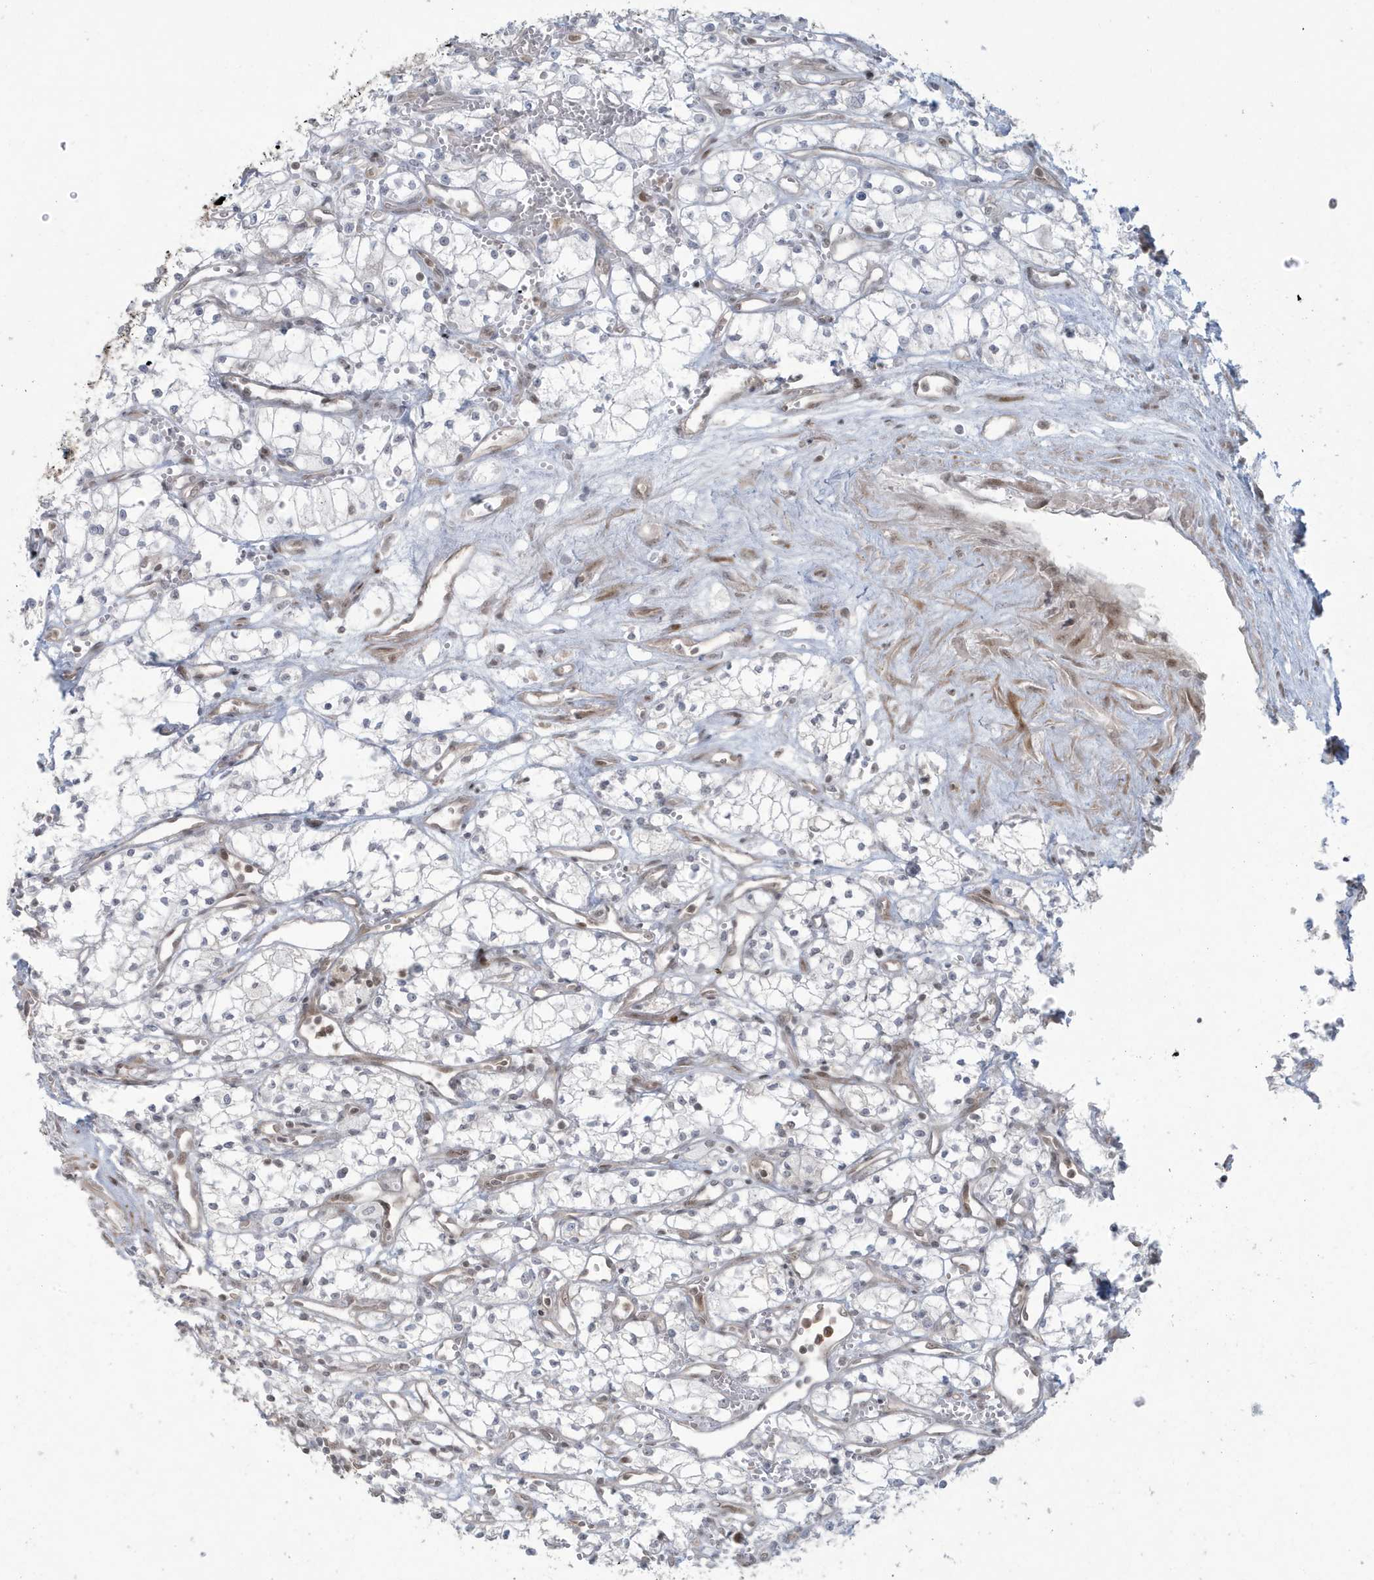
{"staining": {"intensity": "weak", "quantity": "<25%", "location": "nuclear"}, "tissue": "renal cancer", "cell_type": "Tumor cells", "image_type": "cancer", "snomed": [{"axis": "morphology", "description": "Adenocarcinoma, NOS"}, {"axis": "topography", "description": "Kidney"}], "caption": "Tumor cells are negative for protein expression in human adenocarcinoma (renal).", "gene": "C1orf52", "patient": {"sex": "male", "age": 59}}